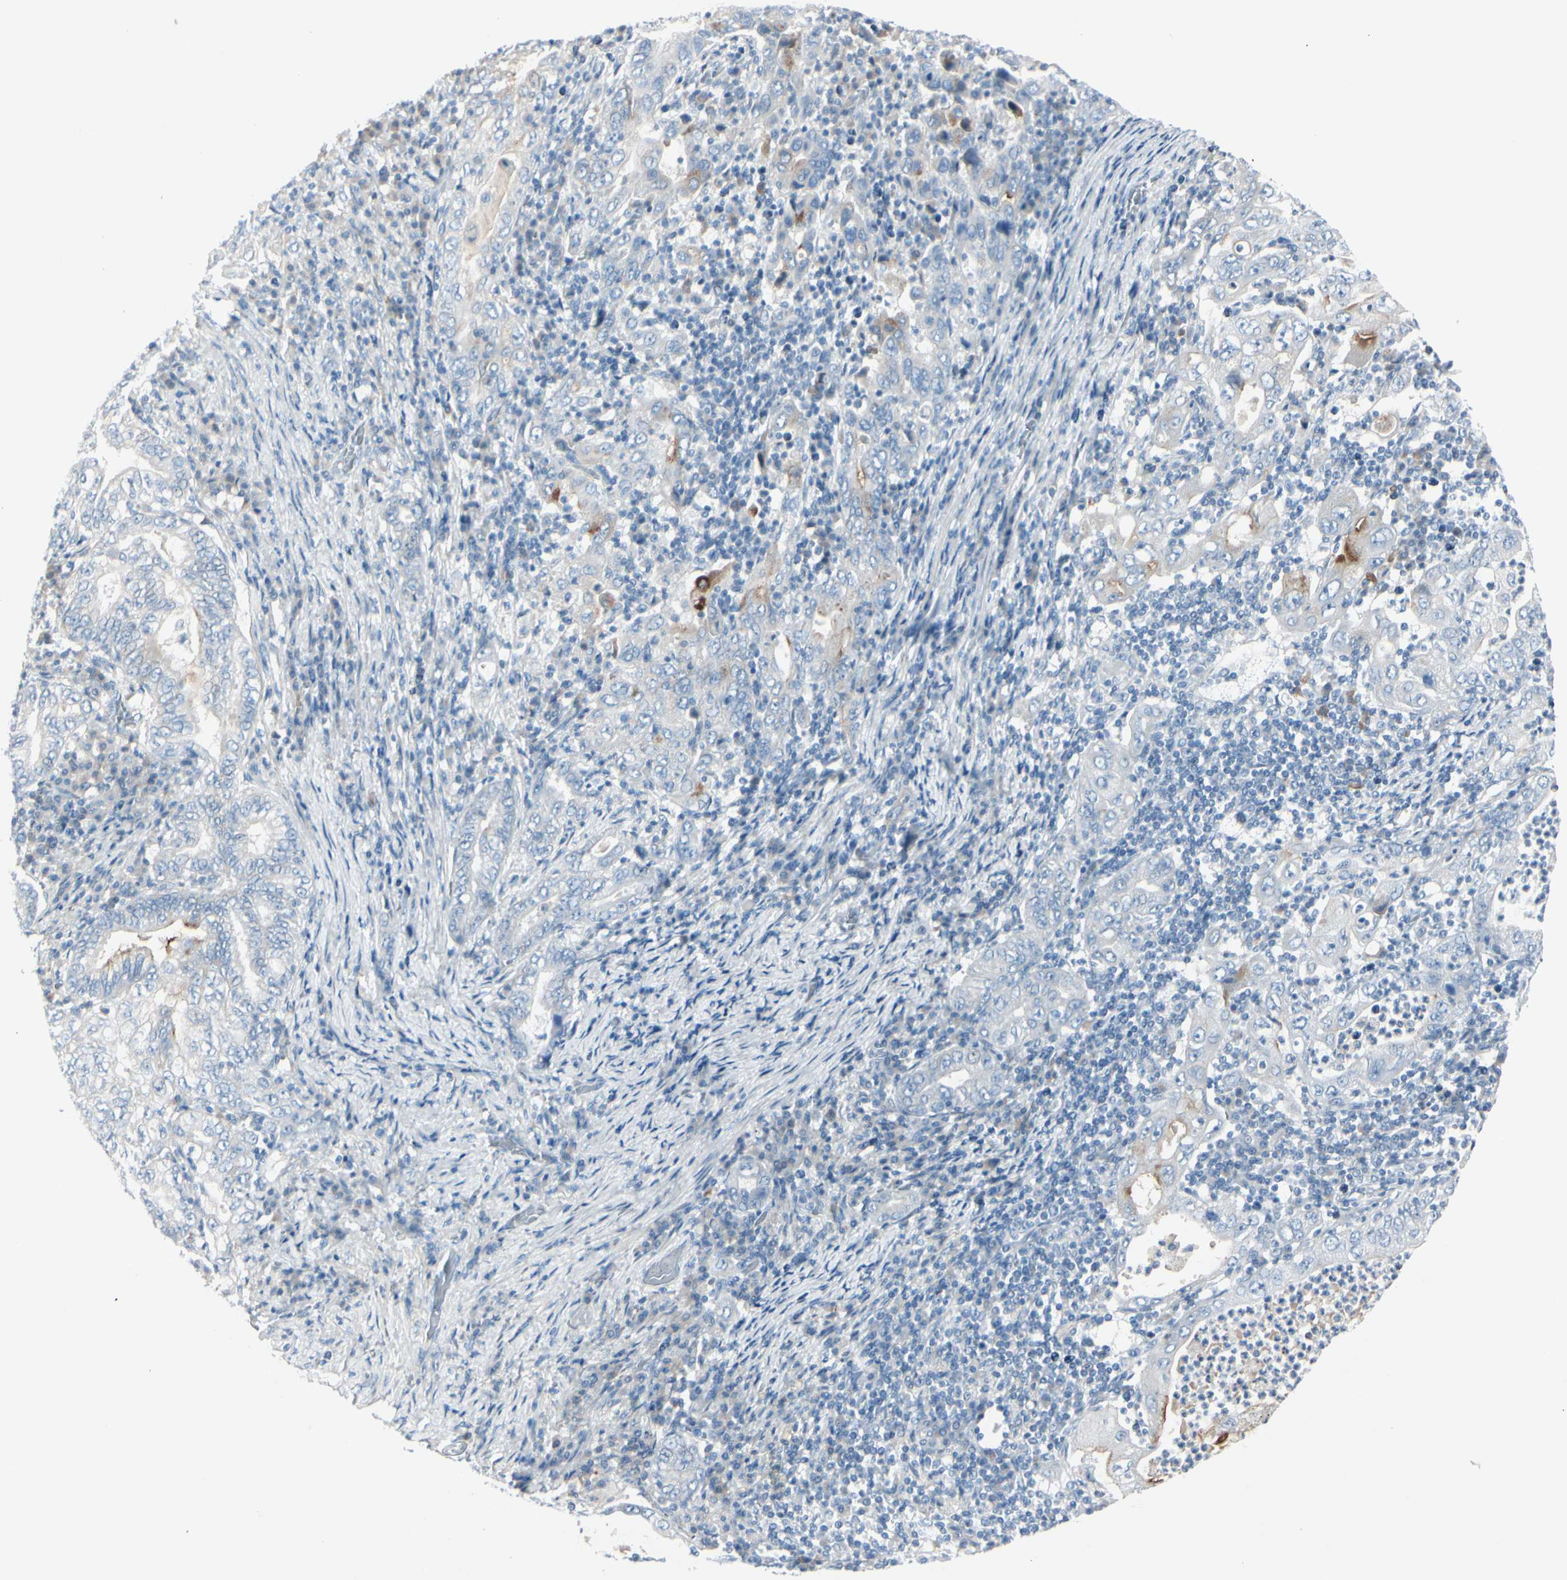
{"staining": {"intensity": "moderate", "quantity": "25%-75%", "location": "cytoplasmic/membranous"}, "tissue": "stomach cancer", "cell_type": "Tumor cells", "image_type": "cancer", "snomed": [{"axis": "morphology", "description": "Normal tissue, NOS"}, {"axis": "morphology", "description": "Adenocarcinoma, NOS"}, {"axis": "topography", "description": "Esophagus"}, {"axis": "topography", "description": "Stomach, upper"}, {"axis": "topography", "description": "Peripheral nerve tissue"}], "caption": "Brown immunohistochemical staining in stomach cancer reveals moderate cytoplasmic/membranous positivity in approximately 25%-75% of tumor cells. The protein of interest is stained brown, and the nuclei are stained in blue (DAB (3,3'-diaminobenzidine) IHC with brightfield microscopy, high magnification).", "gene": "CDHR5", "patient": {"sex": "male", "age": 62}}